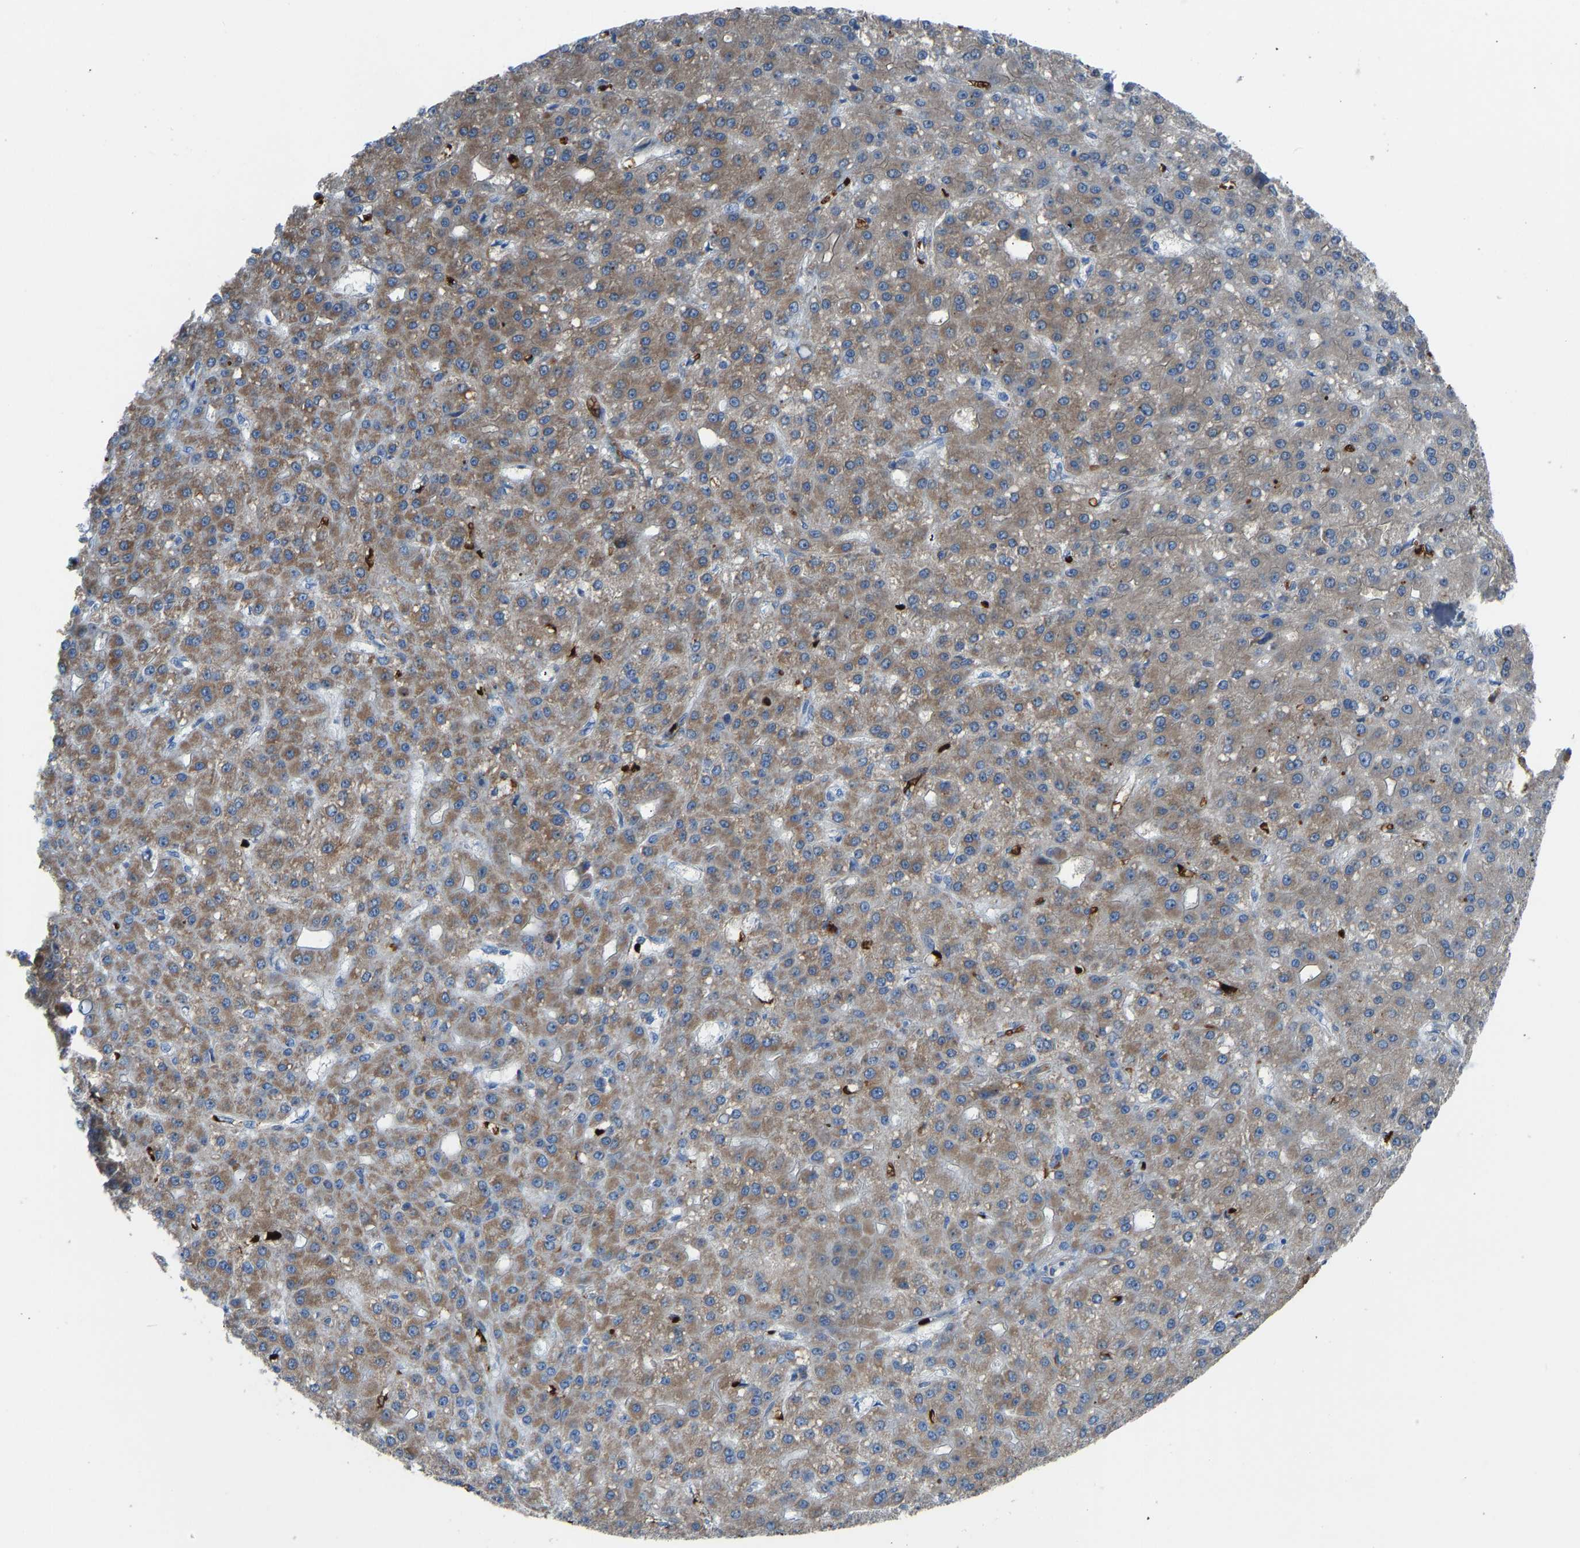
{"staining": {"intensity": "moderate", "quantity": ">75%", "location": "cytoplasmic/membranous"}, "tissue": "liver cancer", "cell_type": "Tumor cells", "image_type": "cancer", "snomed": [{"axis": "morphology", "description": "Carcinoma, Hepatocellular, NOS"}, {"axis": "topography", "description": "Liver"}], "caption": "IHC staining of hepatocellular carcinoma (liver), which exhibits medium levels of moderate cytoplasmic/membranous expression in about >75% of tumor cells indicating moderate cytoplasmic/membranous protein staining. The staining was performed using DAB (brown) for protein detection and nuclei were counterstained in hematoxylin (blue).", "gene": "PIGS", "patient": {"sex": "male", "age": 67}}